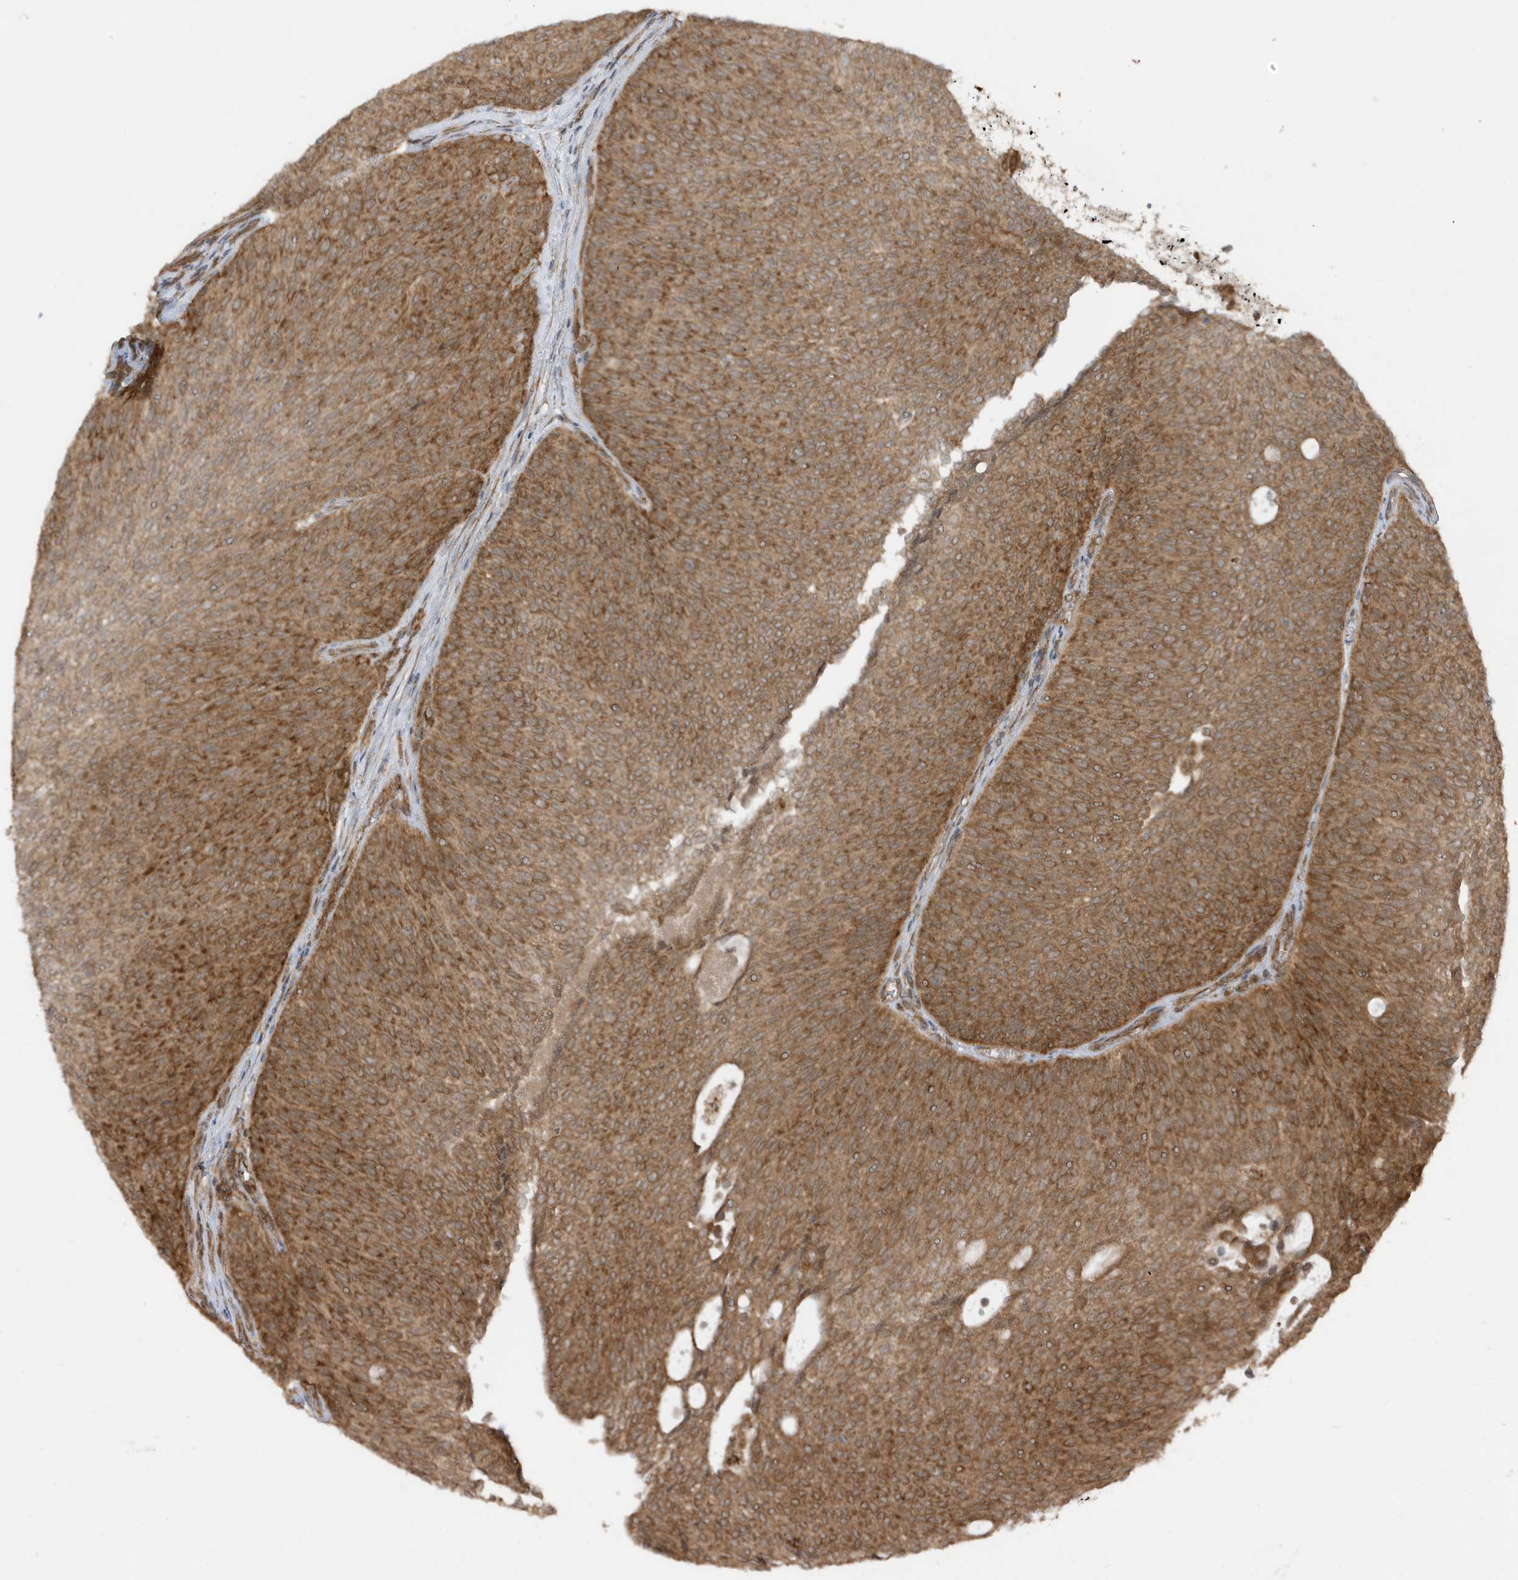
{"staining": {"intensity": "strong", "quantity": ">75%", "location": "cytoplasmic/membranous"}, "tissue": "urothelial cancer", "cell_type": "Tumor cells", "image_type": "cancer", "snomed": [{"axis": "morphology", "description": "Urothelial carcinoma, Low grade"}, {"axis": "topography", "description": "Urinary bladder"}], "caption": "Urothelial carcinoma (low-grade) stained with DAB (3,3'-diaminobenzidine) immunohistochemistry displays high levels of strong cytoplasmic/membranous positivity in about >75% of tumor cells.", "gene": "DHX36", "patient": {"sex": "female", "age": 79}}